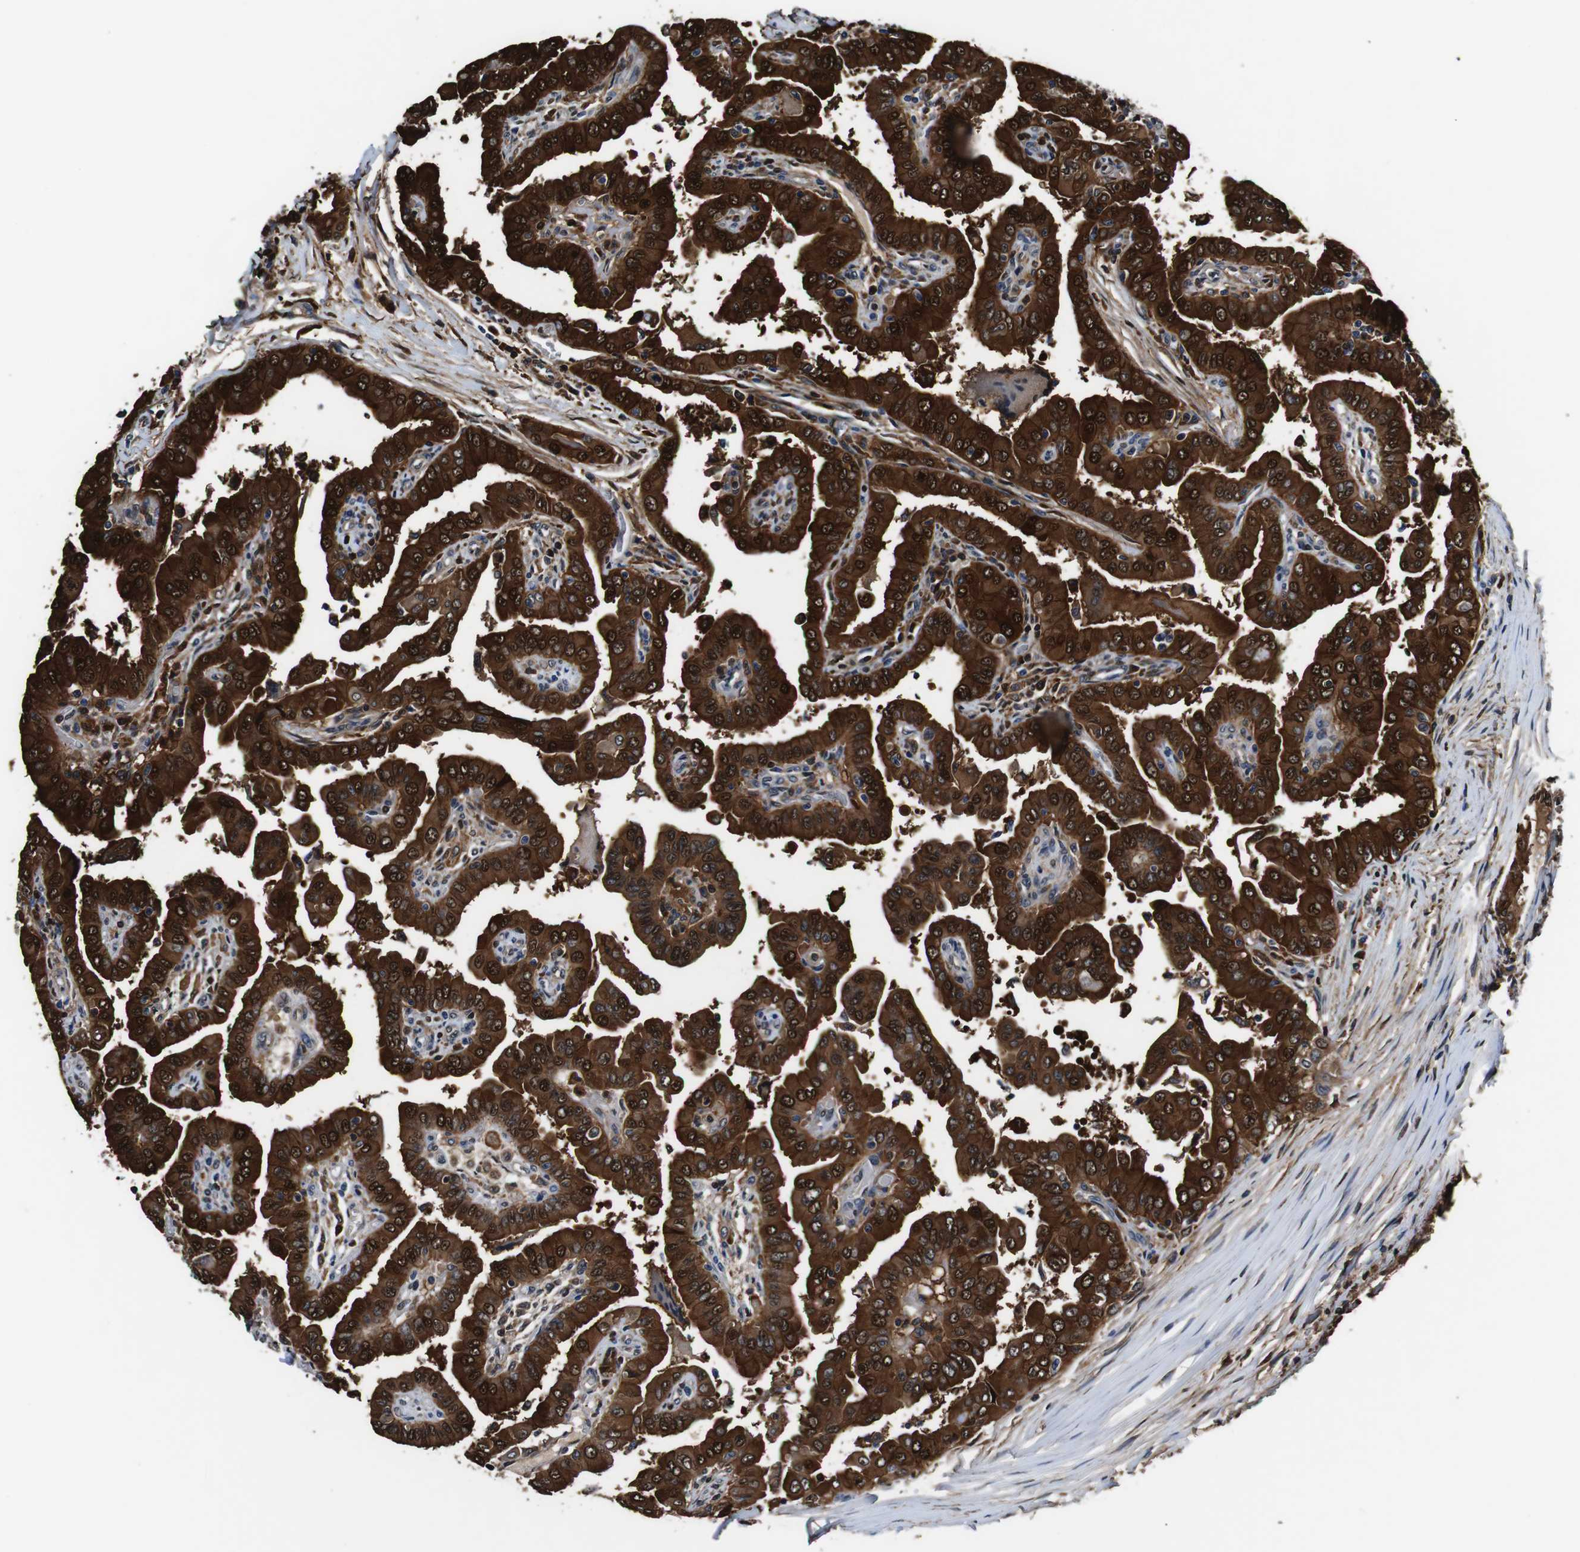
{"staining": {"intensity": "strong", "quantity": ">75%", "location": "cytoplasmic/membranous,nuclear"}, "tissue": "thyroid cancer", "cell_type": "Tumor cells", "image_type": "cancer", "snomed": [{"axis": "morphology", "description": "Papillary adenocarcinoma, NOS"}, {"axis": "topography", "description": "Thyroid gland"}], "caption": "Thyroid cancer (papillary adenocarcinoma) stained with immunohistochemistry reveals strong cytoplasmic/membranous and nuclear expression in approximately >75% of tumor cells.", "gene": "ANXA1", "patient": {"sex": "male", "age": 33}}